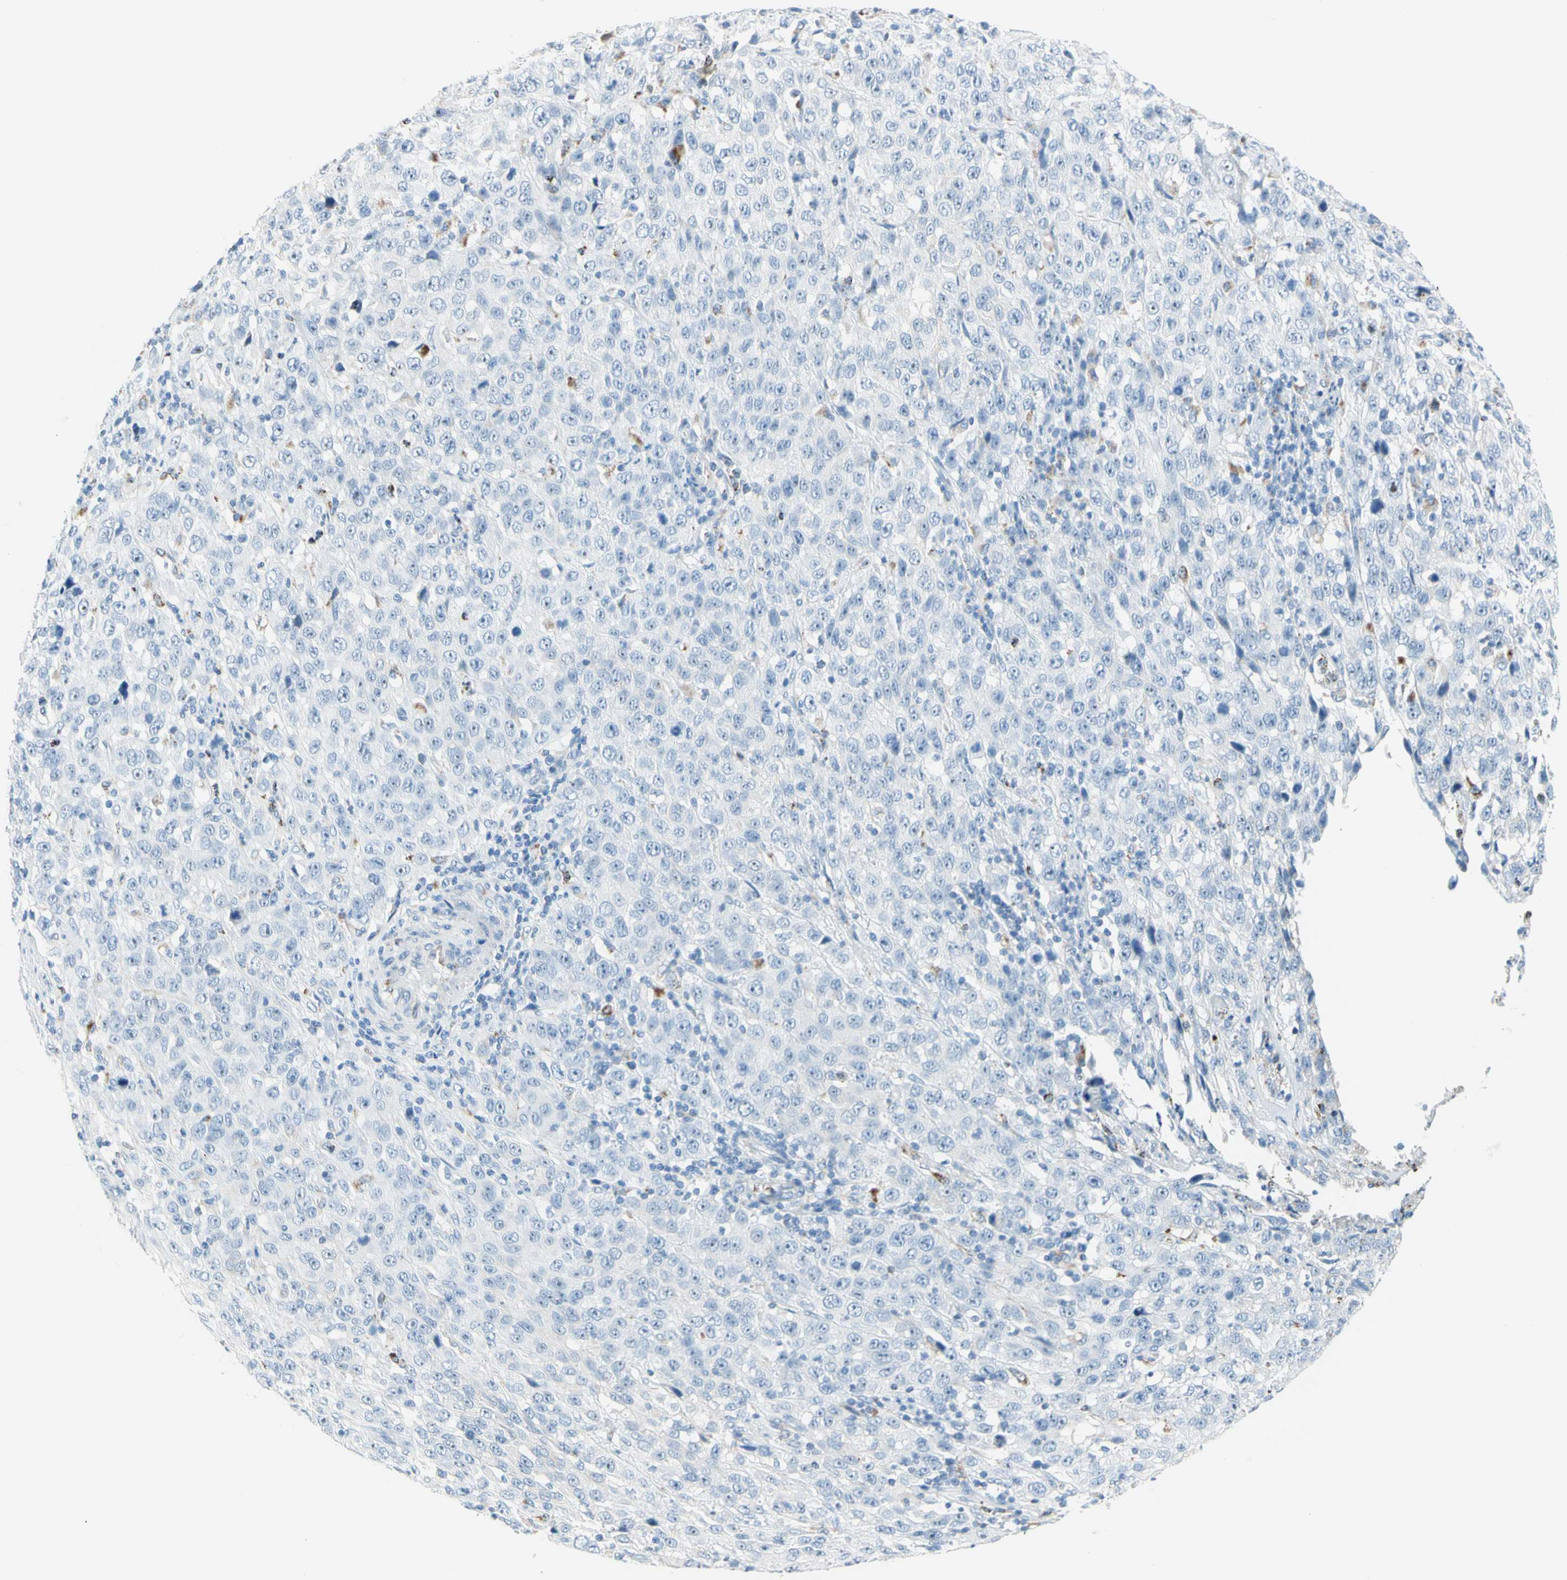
{"staining": {"intensity": "negative", "quantity": "none", "location": "none"}, "tissue": "stomach cancer", "cell_type": "Tumor cells", "image_type": "cancer", "snomed": [{"axis": "morphology", "description": "Normal tissue, NOS"}, {"axis": "morphology", "description": "Adenocarcinoma, NOS"}, {"axis": "topography", "description": "Stomach"}], "caption": "The immunohistochemistry (IHC) micrograph has no significant staining in tumor cells of stomach cancer (adenocarcinoma) tissue.", "gene": "CYSLTR1", "patient": {"sex": "male", "age": 48}}